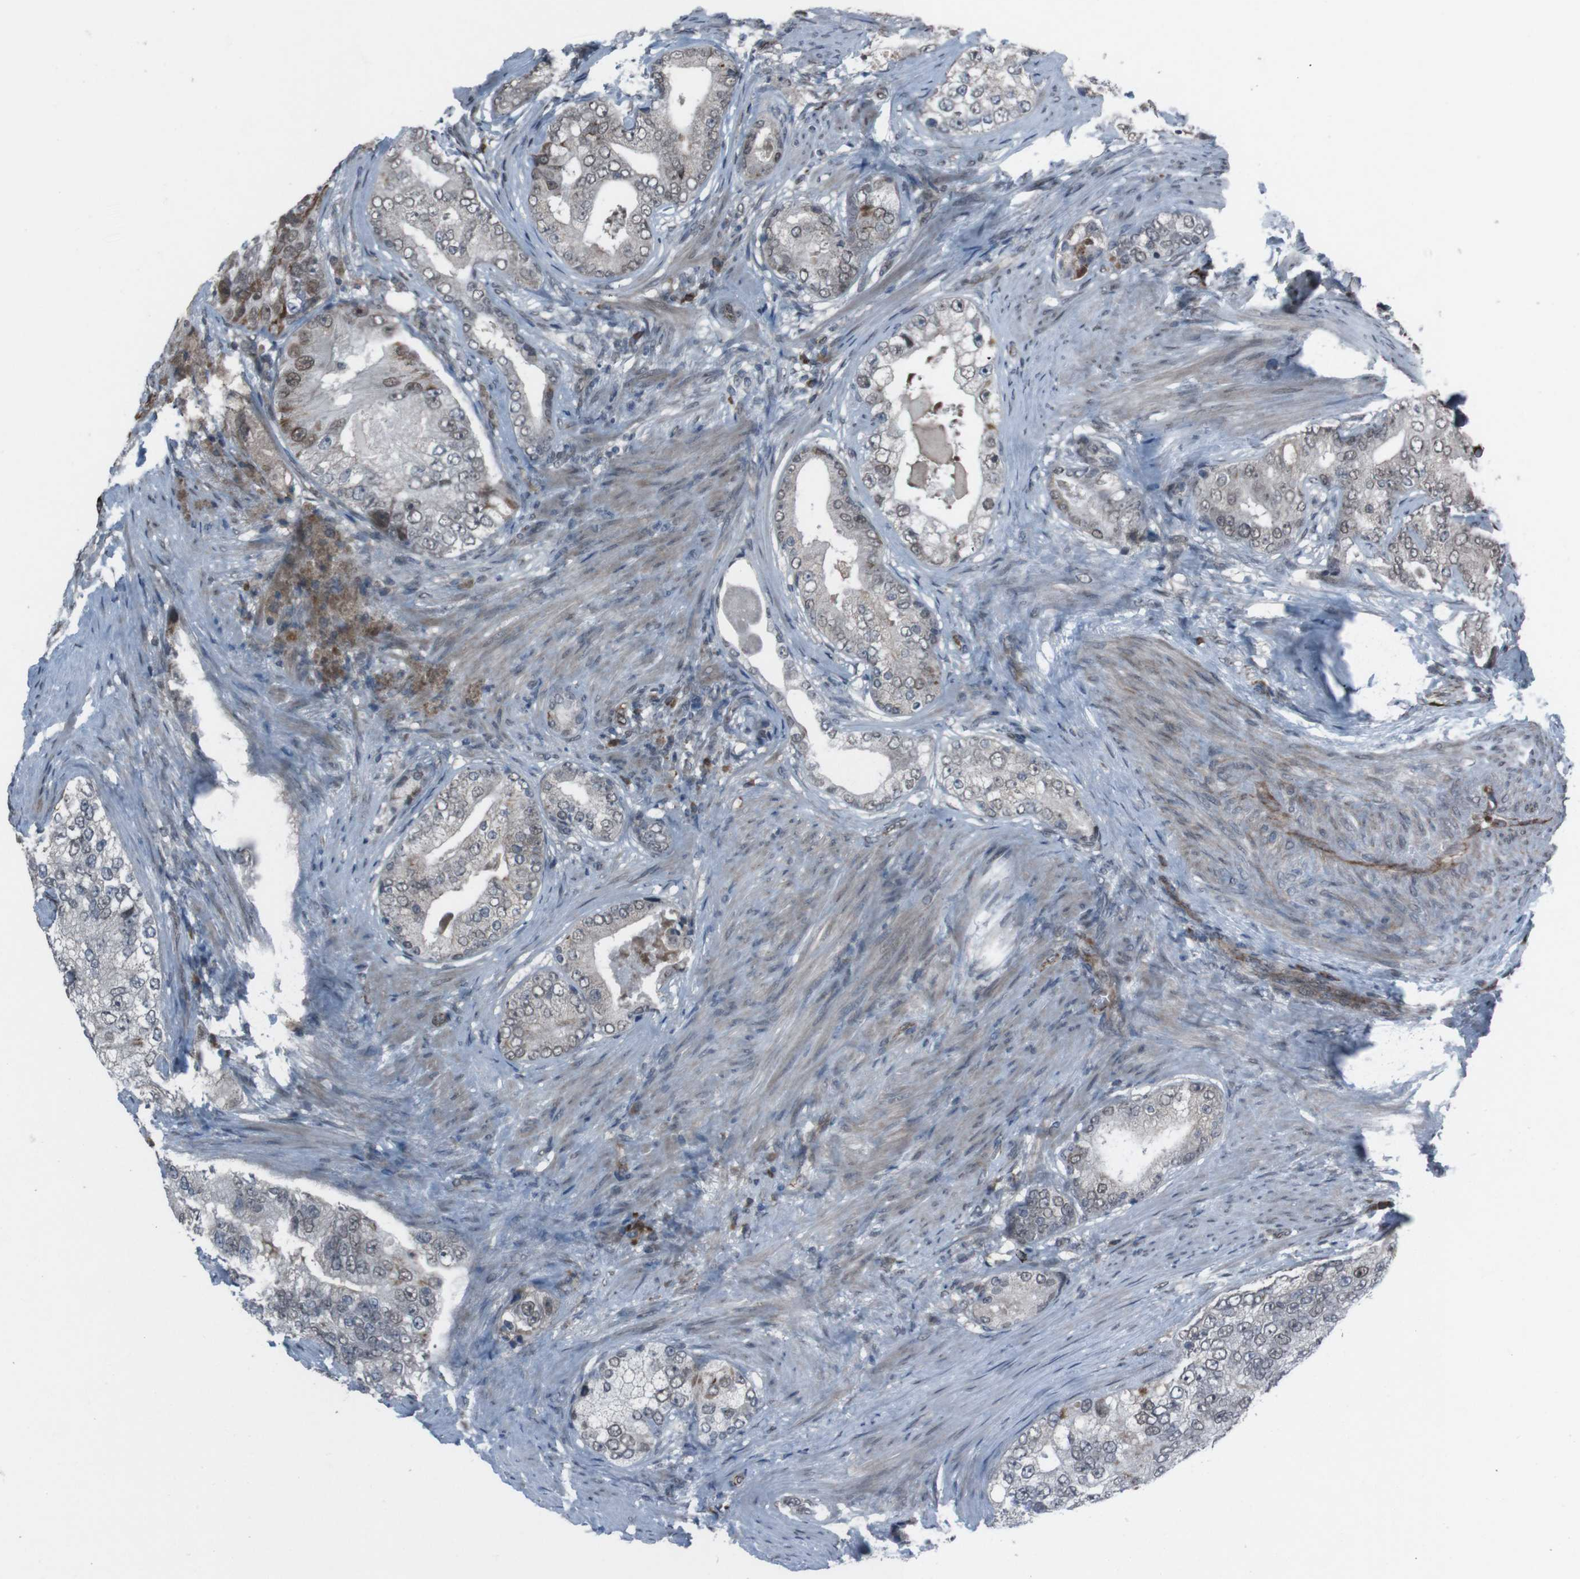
{"staining": {"intensity": "moderate", "quantity": "<25%", "location": "nuclear"}, "tissue": "prostate cancer", "cell_type": "Tumor cells", "image_type": "cancer", "snomed": [{"axis": "morphology", "description": "Adenocarcinoma, High grade"}, {"axis": "topography", "description": "Prostate"}], "caption": "The histopathology image exhibits a brown stain indicating the presence of a protein in the nuclear of tumor cells in prostate adenocarcinoma (high-grade).", "gene": "SS18L1", "patient": {"sex": "male", "age": 66}}